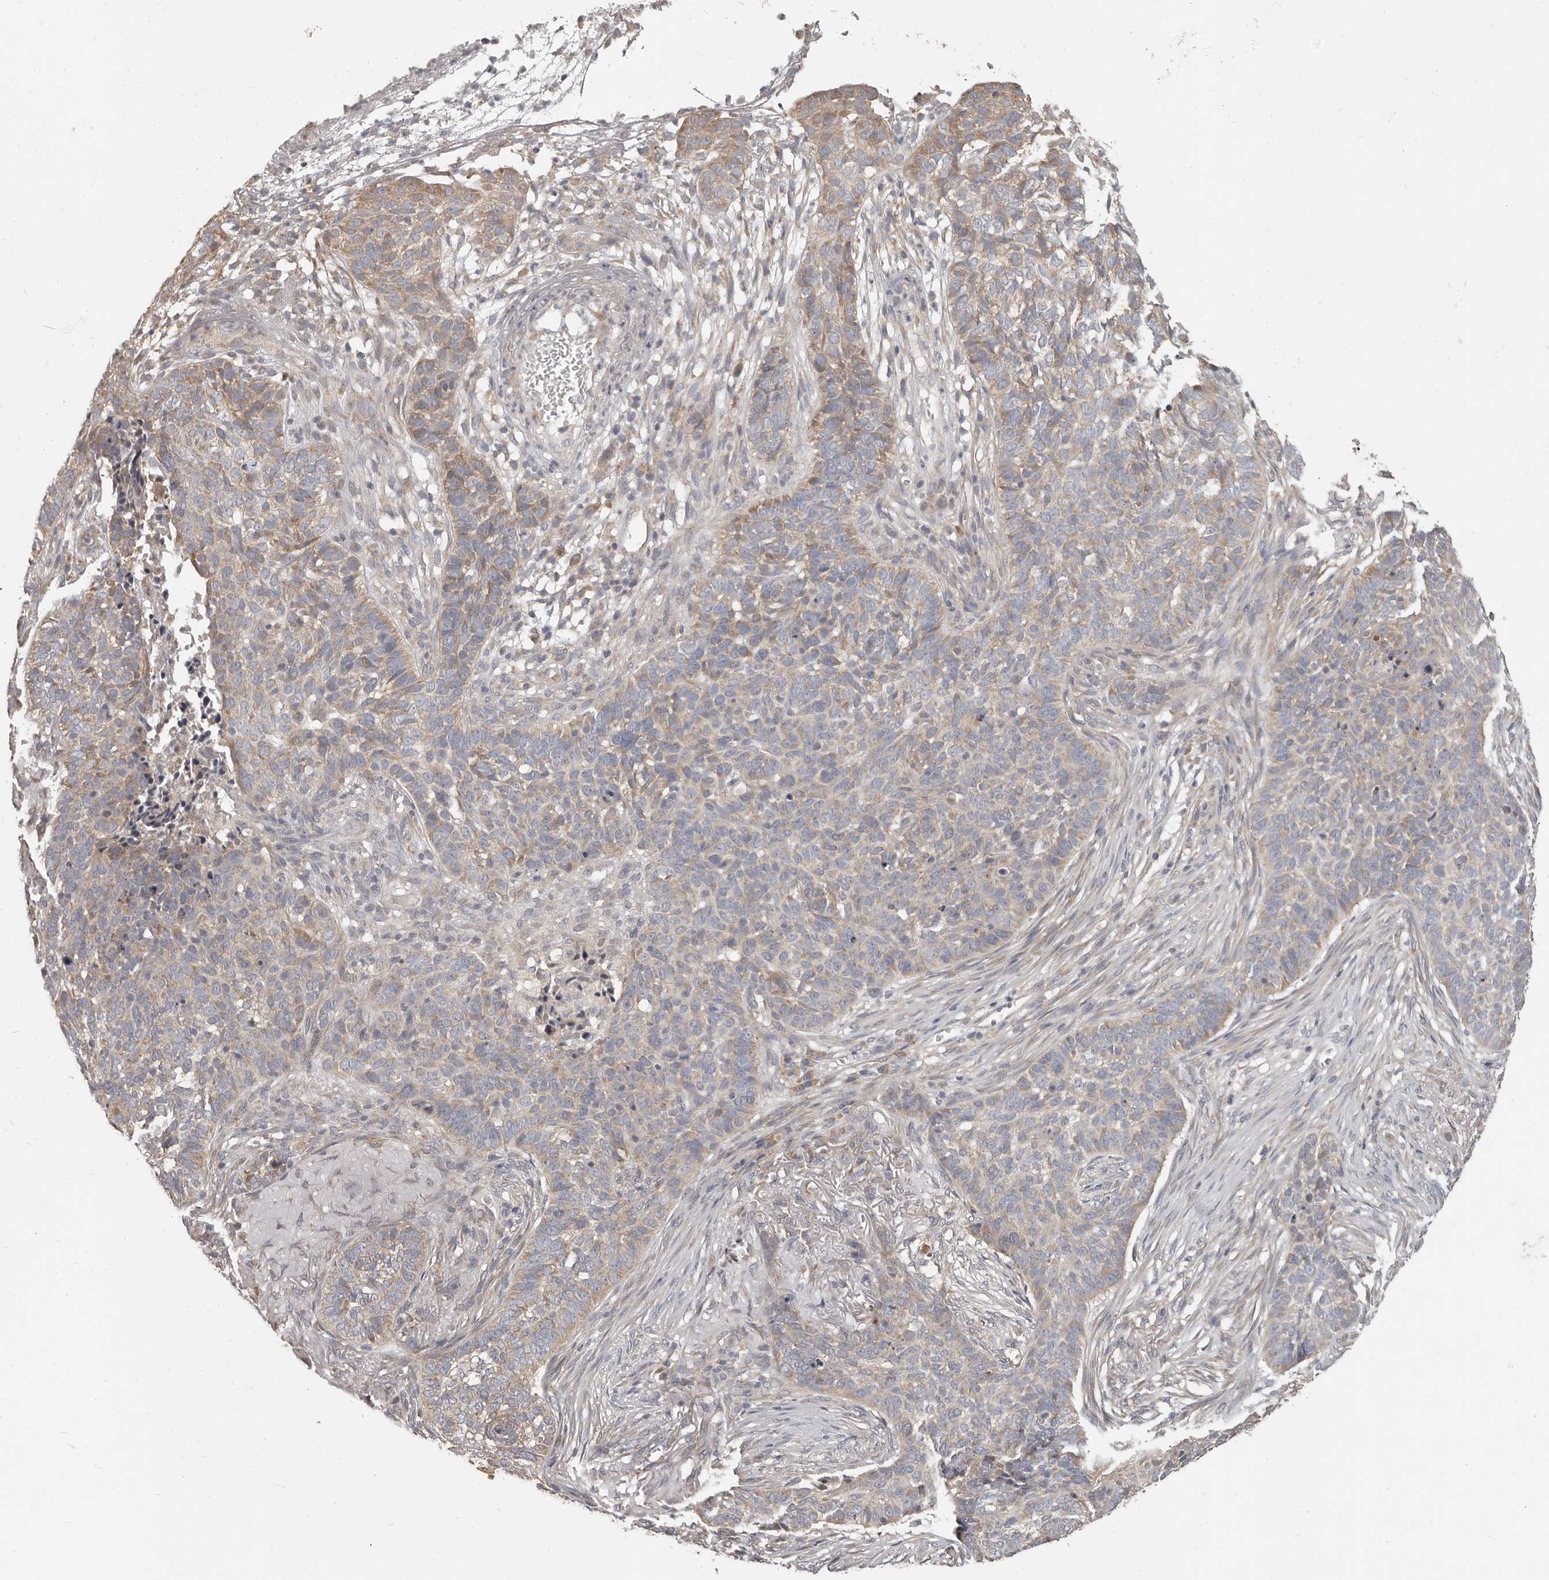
{"staining": {"intensity": "moderate", "quantity": "25%-75%", "location": "cytoplasmic/membranous"}, "tissue": "skin cancer", "cell_type": "Tumor cells", "image_type": "cancer", "snomed": [{"axis": "morphology", "description": "Basal cell carcinoma"}, {"axis": "topography", "description": "Skin"}], "caption": "This histopathology image exhibits immunohistochemistry staining of skin cancer, with medium moderate cytoplasmic/membranous expression in approximately 25%-75% of tumor cells.", "gene": "UNK", "patient": {"sex": "male", "age": 85}}